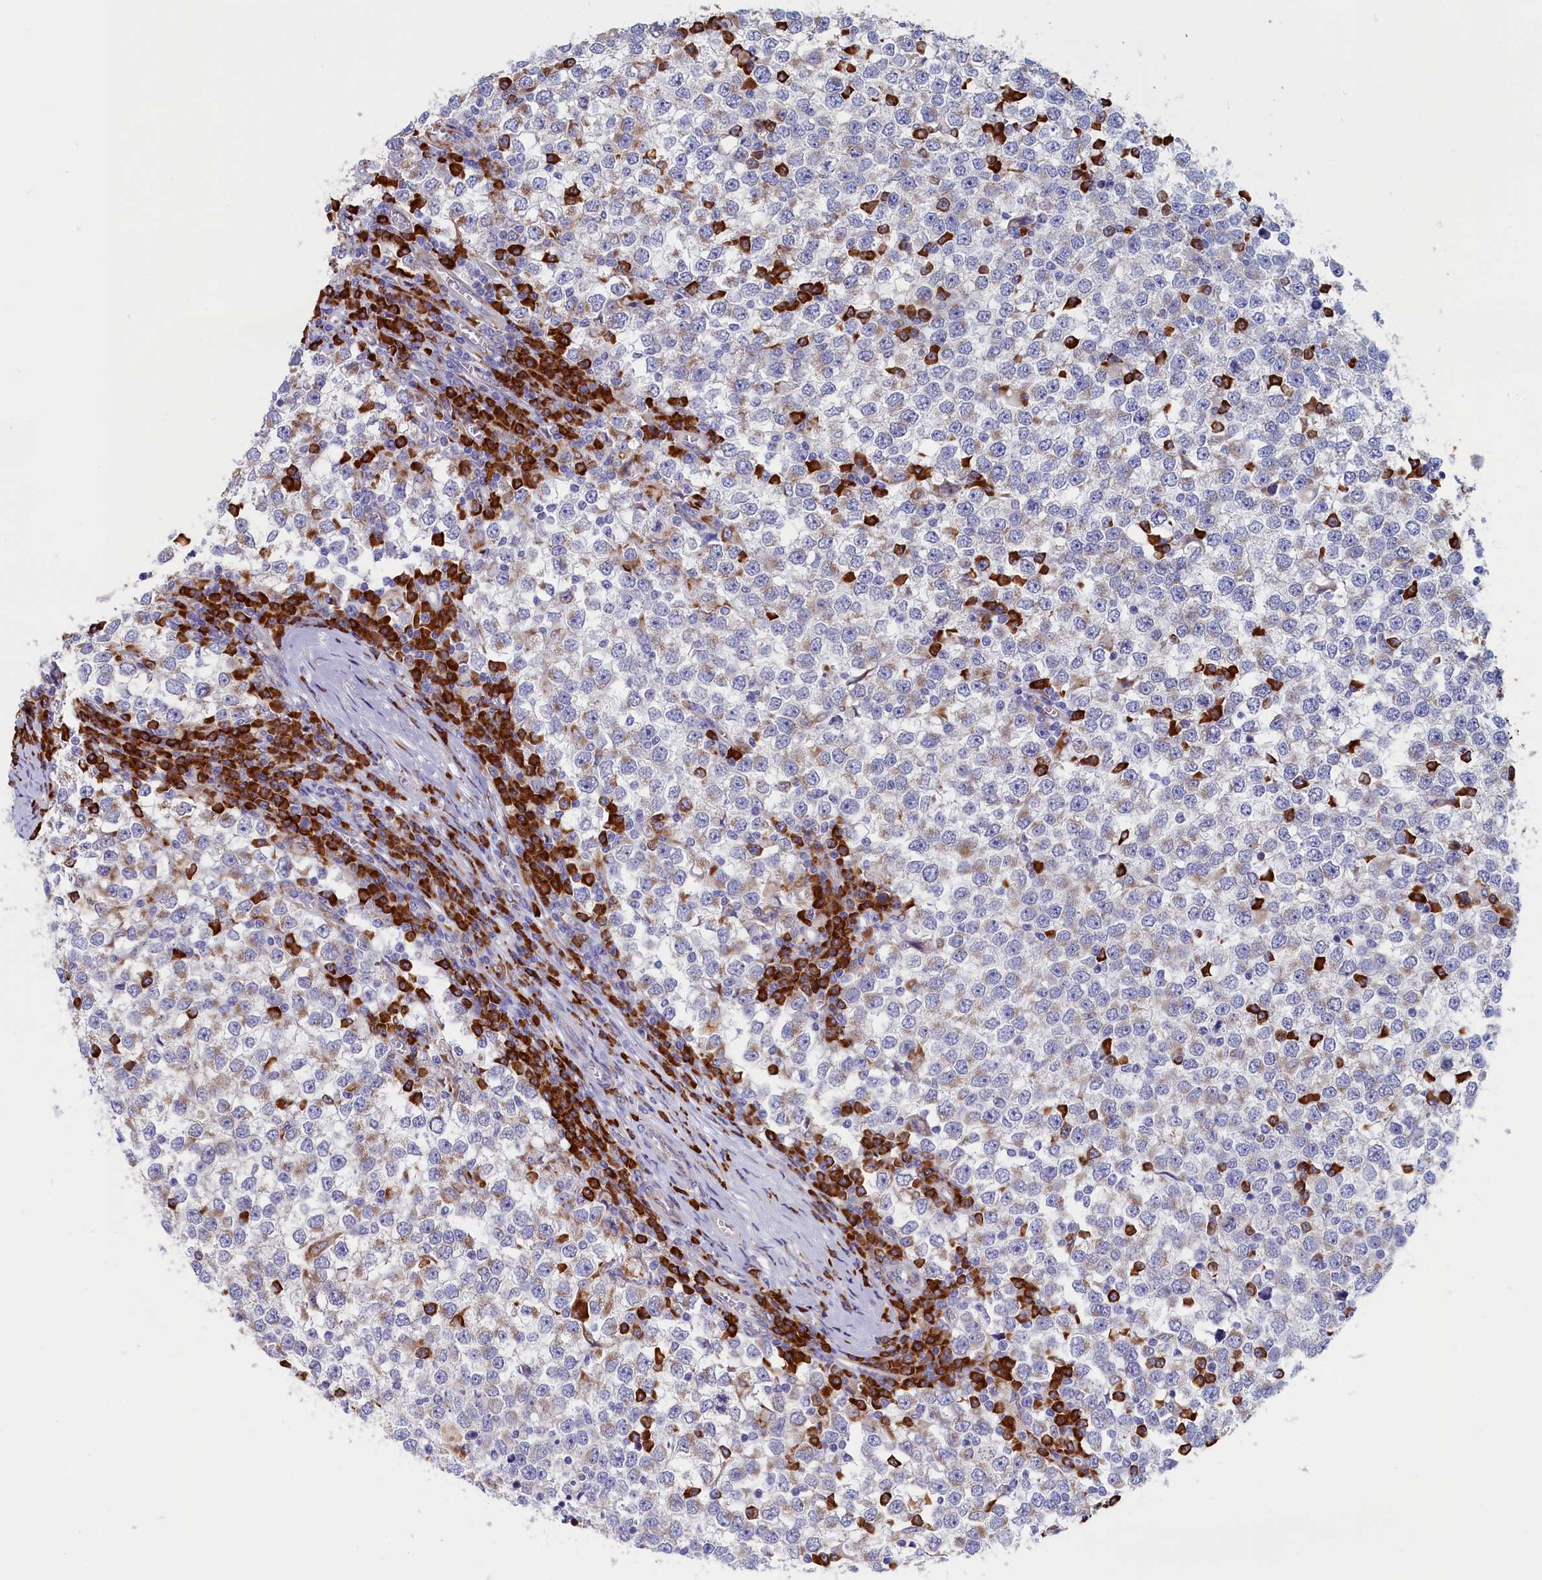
{"staining": {"intensity": "moderate", "quantity": "<25%", "location": "cytoplasmic/membranous"}, "tissue": "testis cancer", "cell_type": "Tumor cells", "image_type": "cancer", "snomed": [{"axis": "morphology", "description": "Seminoma, NOS"}, {"axis": "topography", "description": "Testis"}], "caption": "This is an image of IHC staining of seminoma (testis), which shows moderate expression in the cytoplasmic/membranous of tumor cells.", "gene": "CCDC68", "patient": {"sex": "male", "age": 65}}